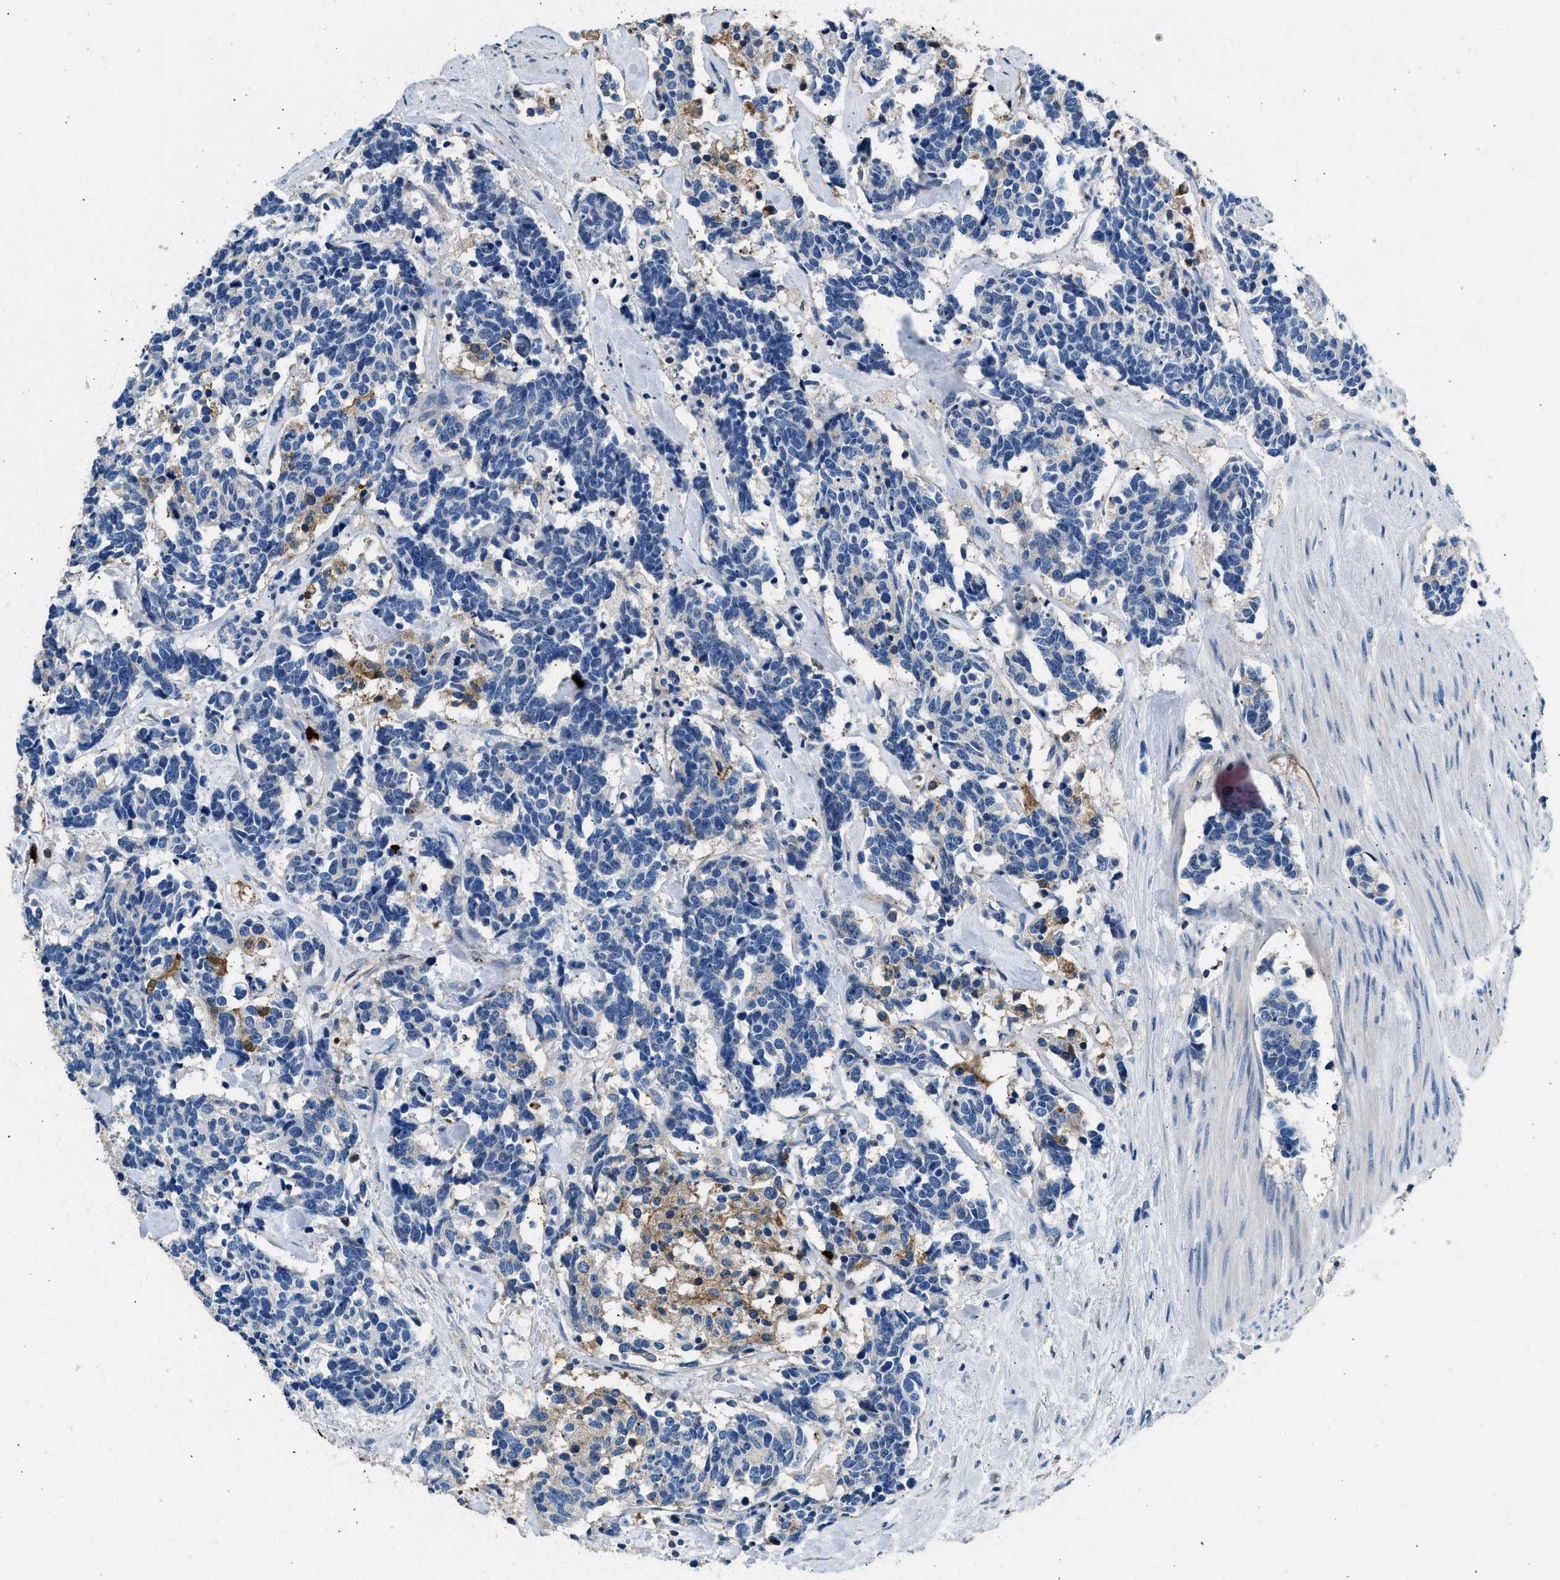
{"staining": {"intensity": "negative", "quantity": "none", "location": "none"}, "tissue": "carcinoid", "cell_type": "Tumor cells", "image_type": "cancer", "snomed": [{"axis": "morphology", "description": "Carcinoma, NOS"}, {"axis": "morphology", "description": "Carcinoid, malignant, NOS"}, {"axis": "topography", "description": "Urinary bladder"}], "caption": "The immunohistochemistry (IHC) histopathology image has no significant staining in tumor cells of carcinoid tissue.", "gene": "ANXA3", "patient": {"sex": "male", "age": 57}}